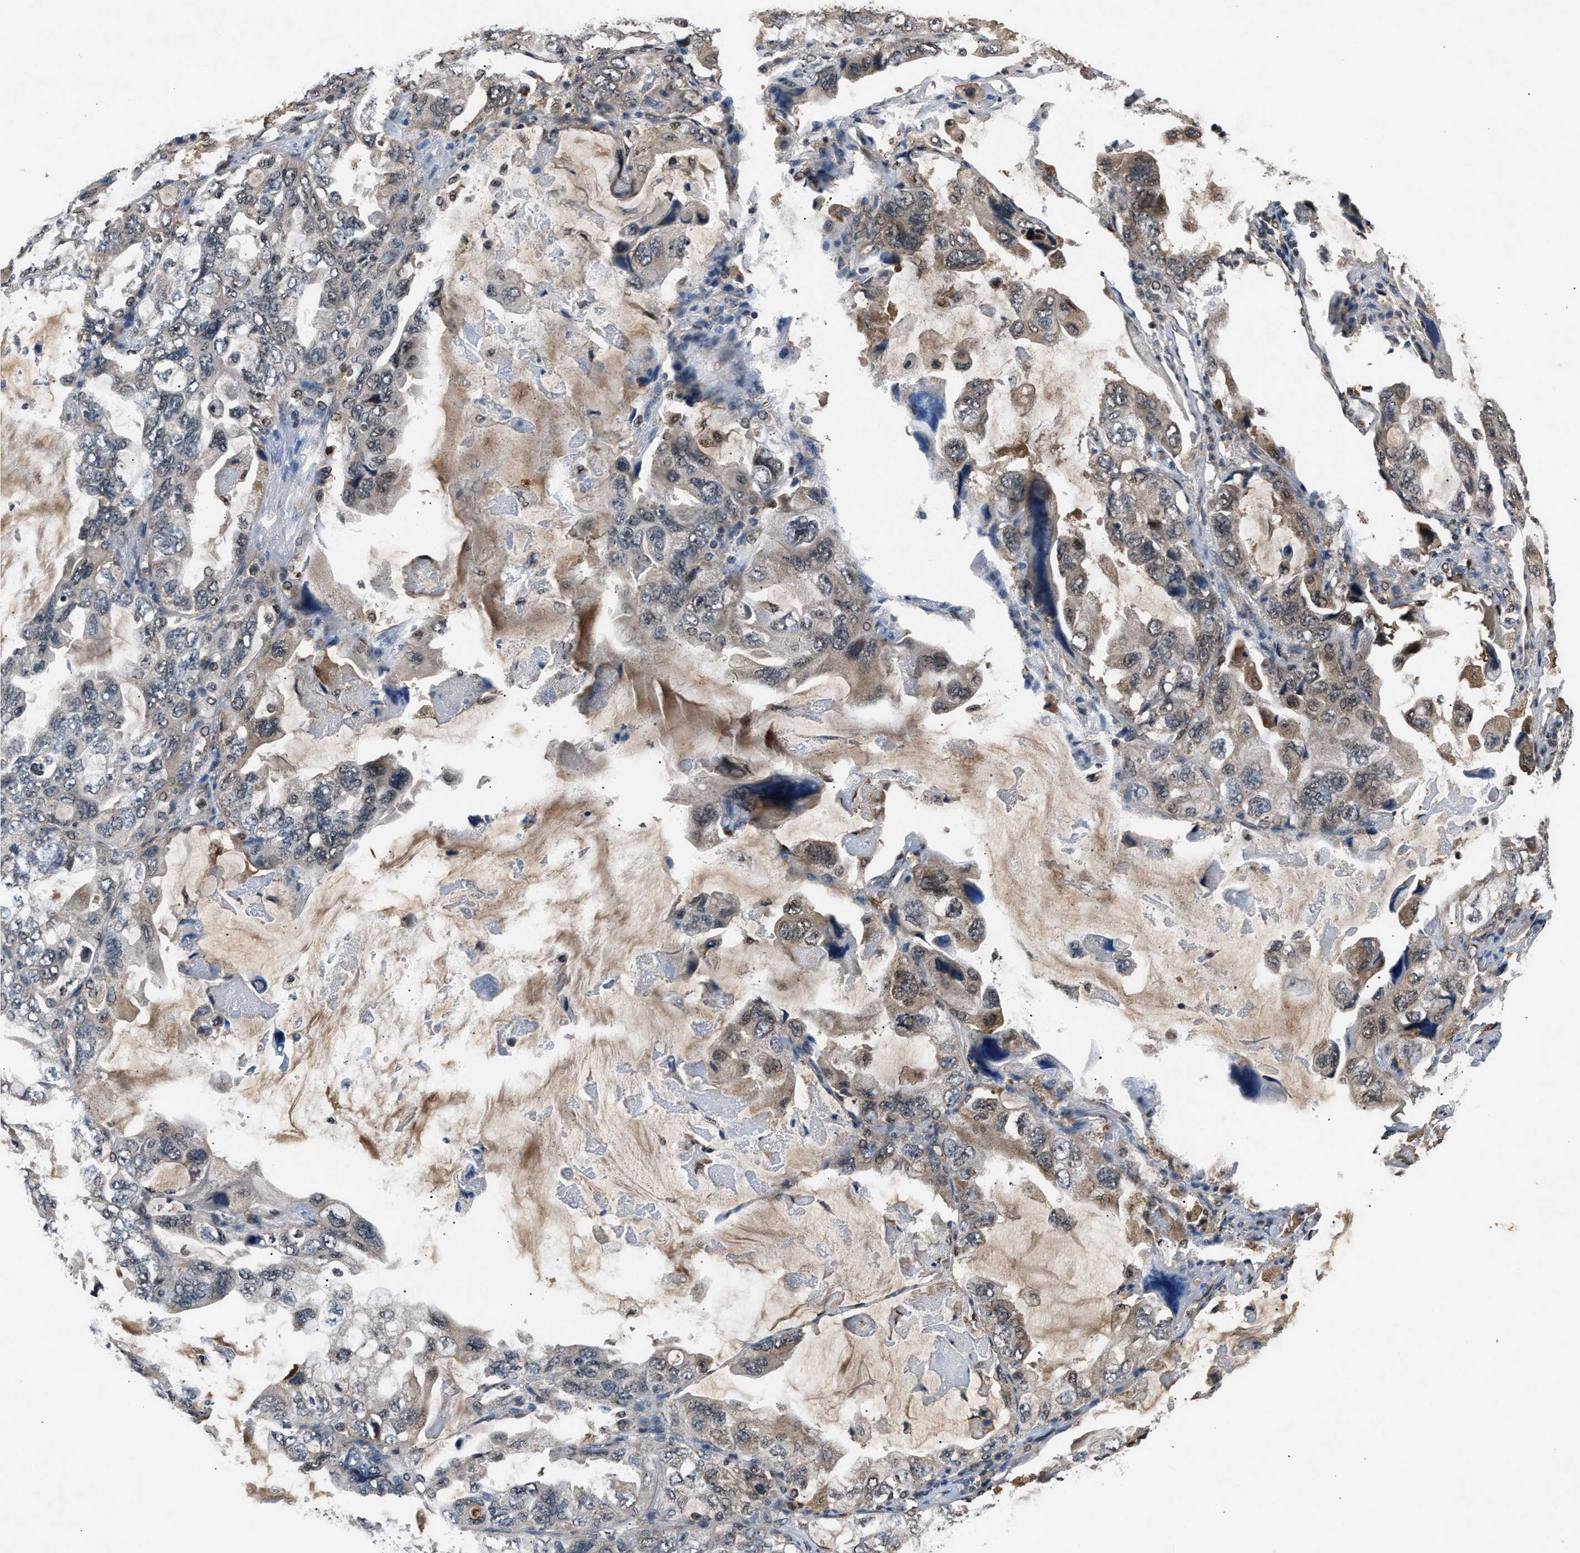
{"staining": {"intensity": "weak", "quantity": "<25%", "location": "cytoplasmic/membranous"}, "tissue": "lung cancer", "cell_type": "Tumor cells", "image_type": "cancer", "snomed": [{"axis": "morphology", "description": "Squamous cell carcinoma, NOS"}, {"axis": "topography", "description": "Lung"}], "caption": "An IHC micrograph of lung cancer is shown. There is no staining in tumor cells of lung cancer.", "gene": "TP53I3", "patient": {"sex": "female", "age": 73}}